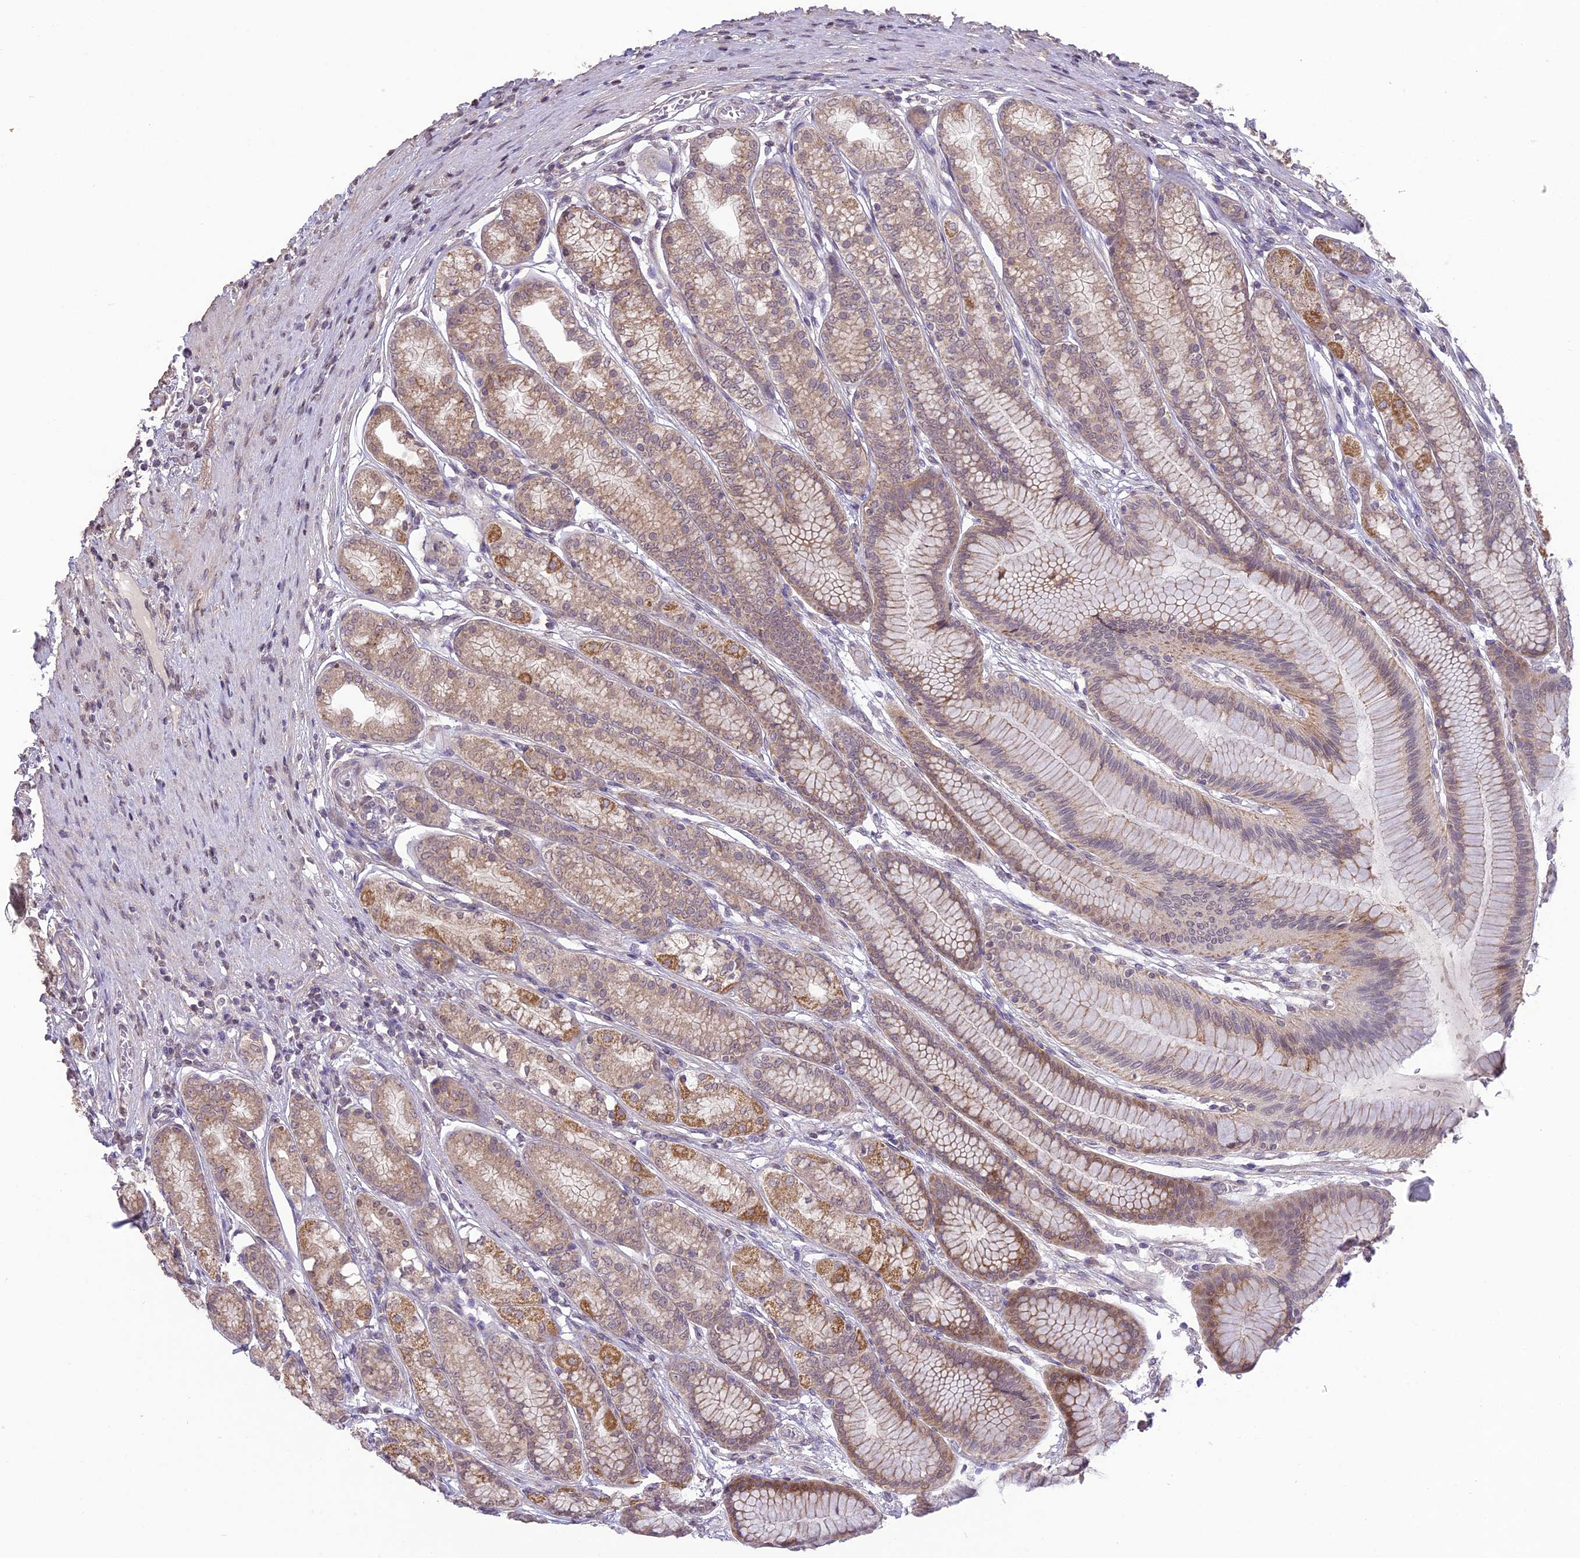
{"staining": {"intensity": "moderate", "quantity": ">75%", "location": "cytoplasmic/membranous"}, "tissue": "stomach", "cell_type": "Glandular cells", "image_type": "normal", "snomed": [{"axis": "morphology", "description": "Normal tissue, NOS"}, {"axis": "morphology", "description": "Adenocarcinoma, NOS"}, {"axis": "morphology", "description": "Adenocarcinoma, High grade"}, {"axis": "topography", "description": "Stomach, upper"}, {"axis": "topography", "description": "Stomach"}], "caption": "Protein staining of normal stomach shows moderate cytoplasmic/membranous staining in about >75% of glandular cells. (Stains: DAB in brown, nuclei in blue, Microscopy: brightfield microscopy at high magnification).", "gene": "ERG28", "patient": {"sex": "female", "age": 65}}